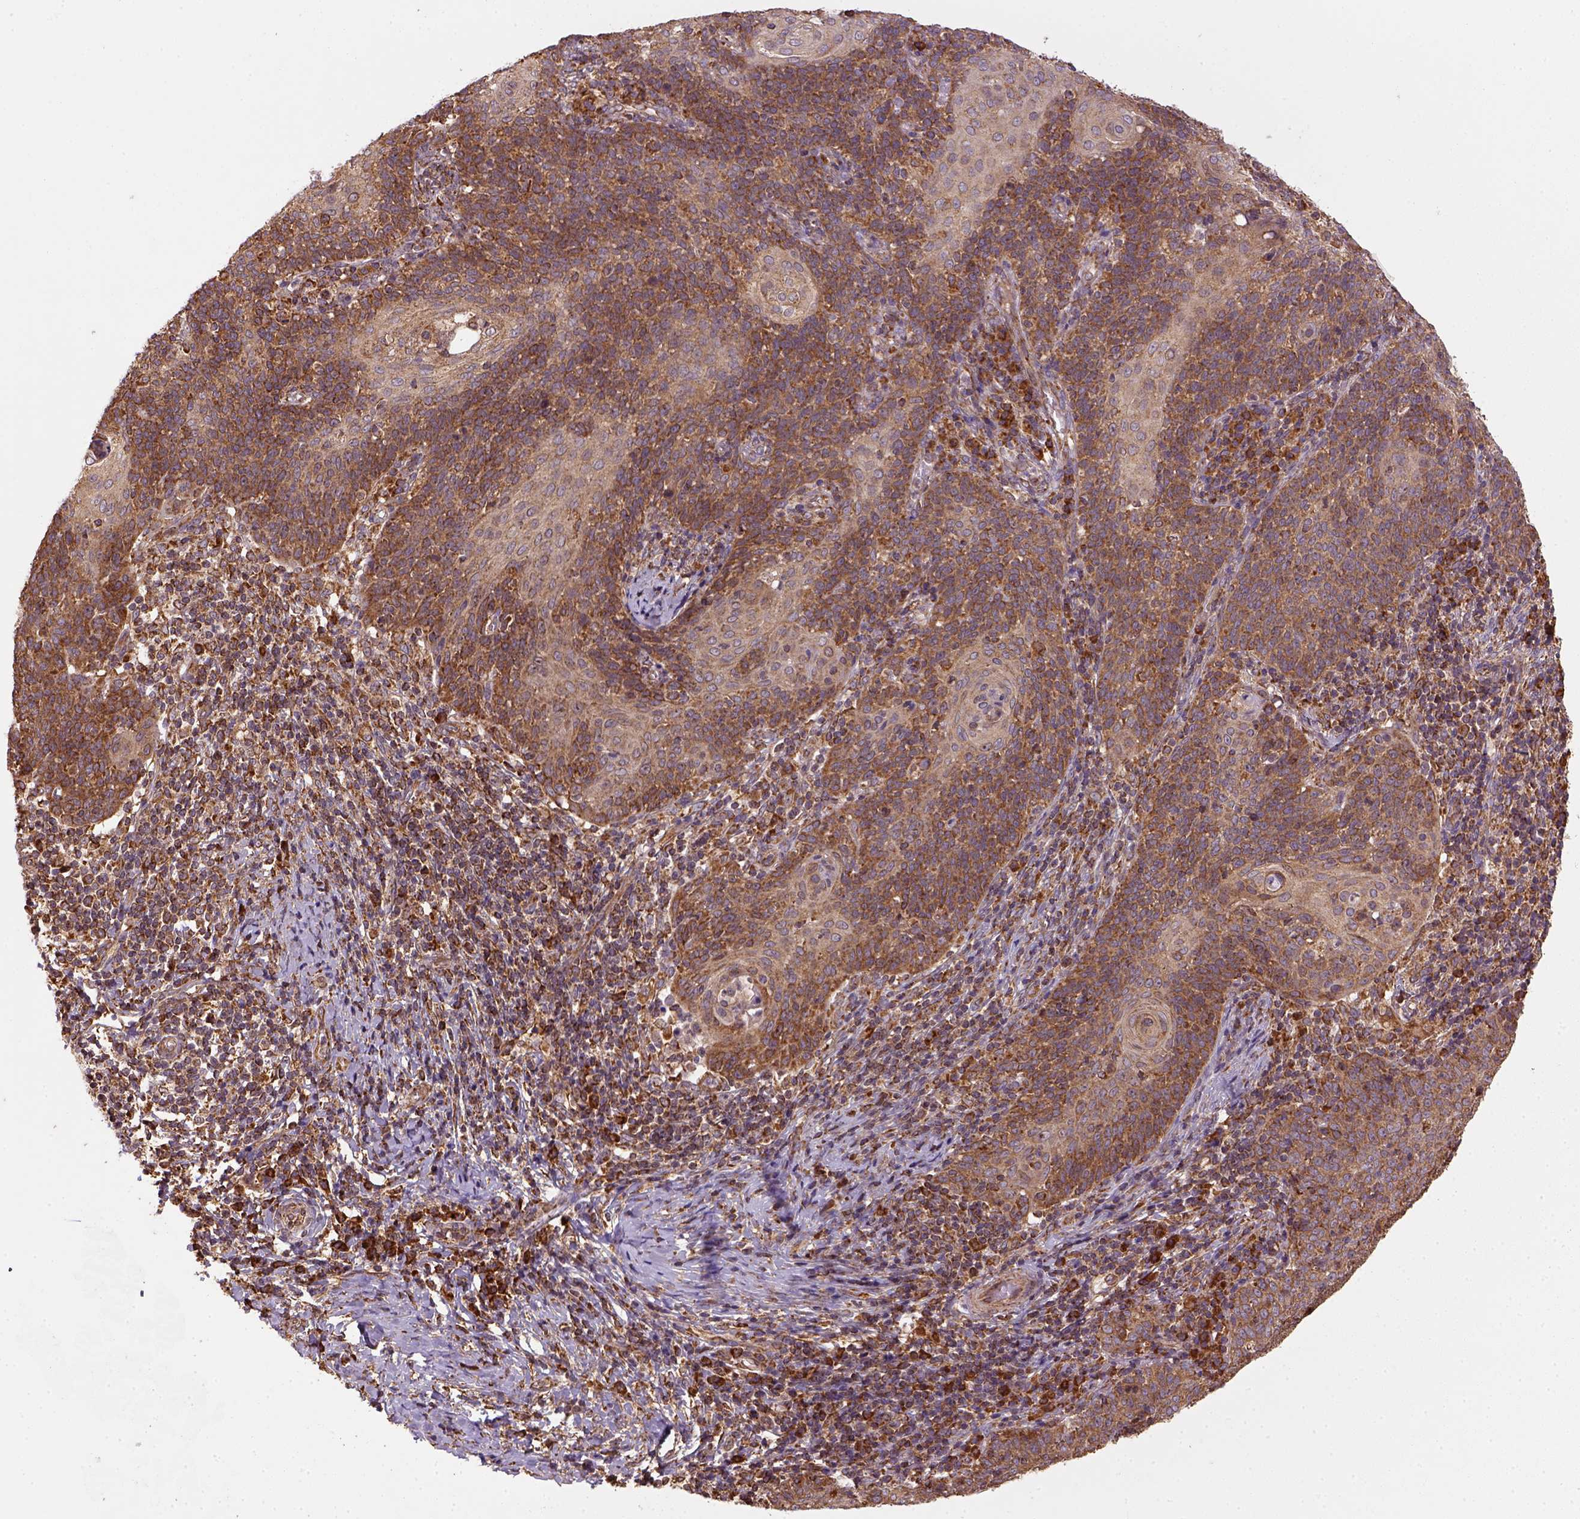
{"staining": {"intensity": "moderate", "quantity": ">75%", "location": "cytoplasmic/membranous"}, "tissue": "cervical cancer", "cell_type": "Tumor cells", "image_type": "cancer", "snomed": [{"axis": "morphology", "description": "Normal tissue, NOS"}, {"axis": "morphology", "description": "Squamous cell carcinoma, NOS"}, {"axis": "topography", "description": "Cervix"}], "caption": "This micrograph displays cervical squamous cell carcinoma stained with immunohistochemistry (IHC) to label a protein in brown. The cytoplasmic/membranous of tumor cells show moderate positivity for the protein. Nuclei are counter-stained blue.", "gene": "MAPK8IP3", "patient": {"sex": "female", "age": 39}}